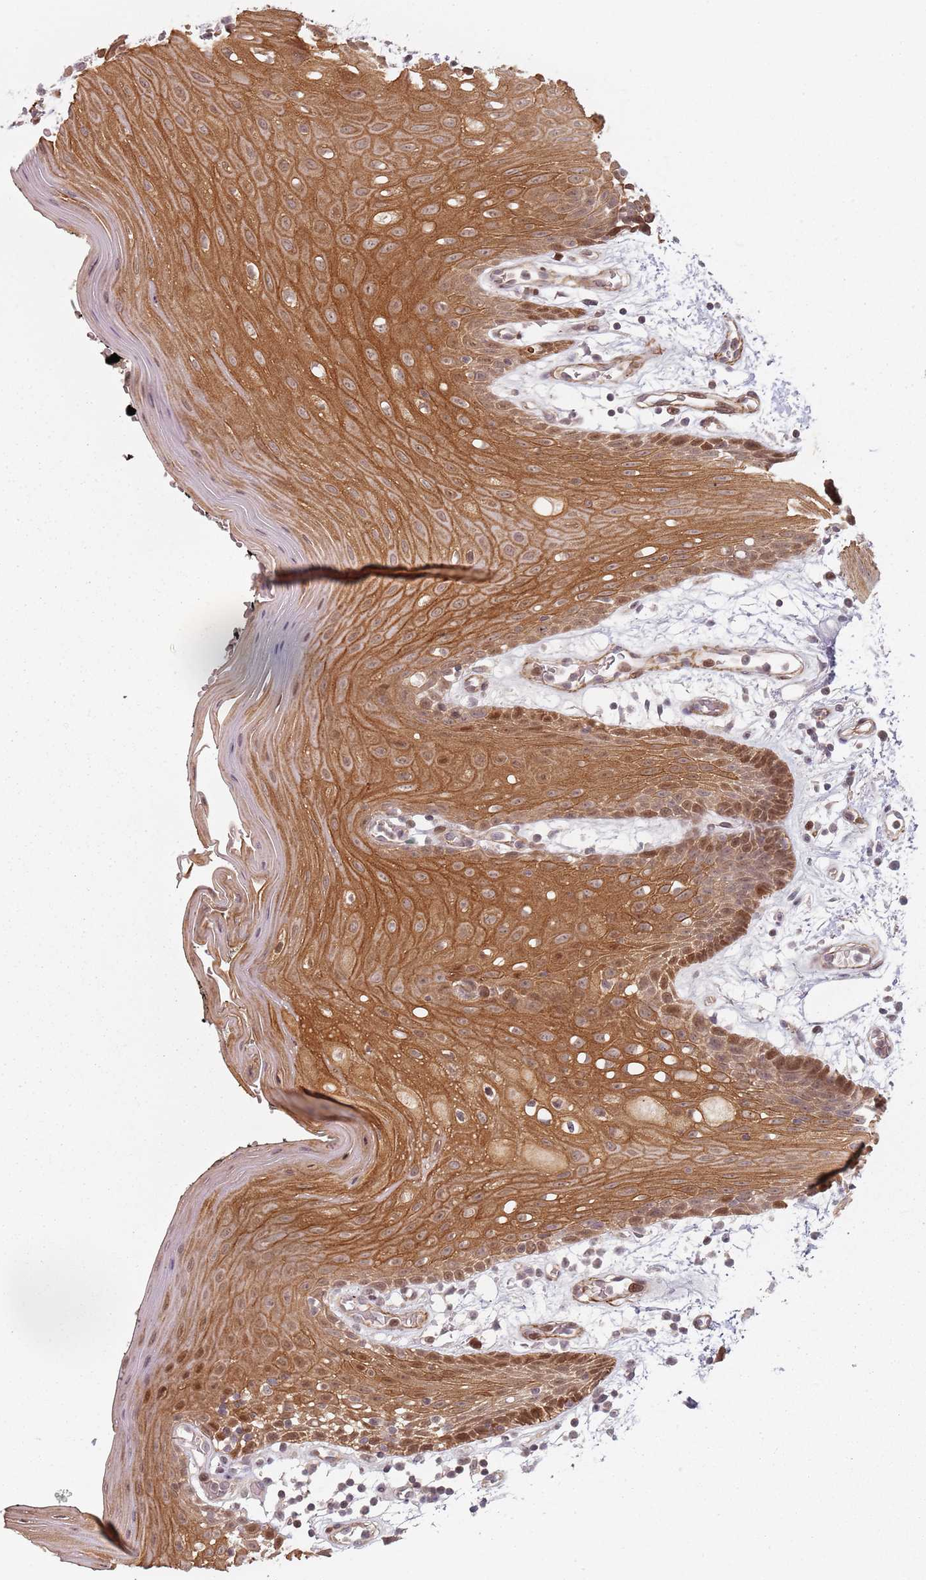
{"staining": {"intensity": "strong", "quantity": ">75%", "location": "cytoplasmic/membranous,nuclear"}, "tissue": "oral mucosa", "cell_type": "Squamous epithelial cells", "image_type": "normal", "snomed": [{"axis": "morphology", "description": "Normal tissue, NOS"}, {"axis": "topography", "description": "Oral tissue"}, {"axis": "topography", "description": "Tounge, NOS"}], "caption": "DAB (3,3'-diaminobenzidine) immunohistochemical staining of benign human oral mucosa shows strong cytoplasmic/membranous,nuclear protein expression in about >75% of squamous epithelial cells.", "gene": "RPS6KA2", "patient": {"sex": "female", "age": 59}}